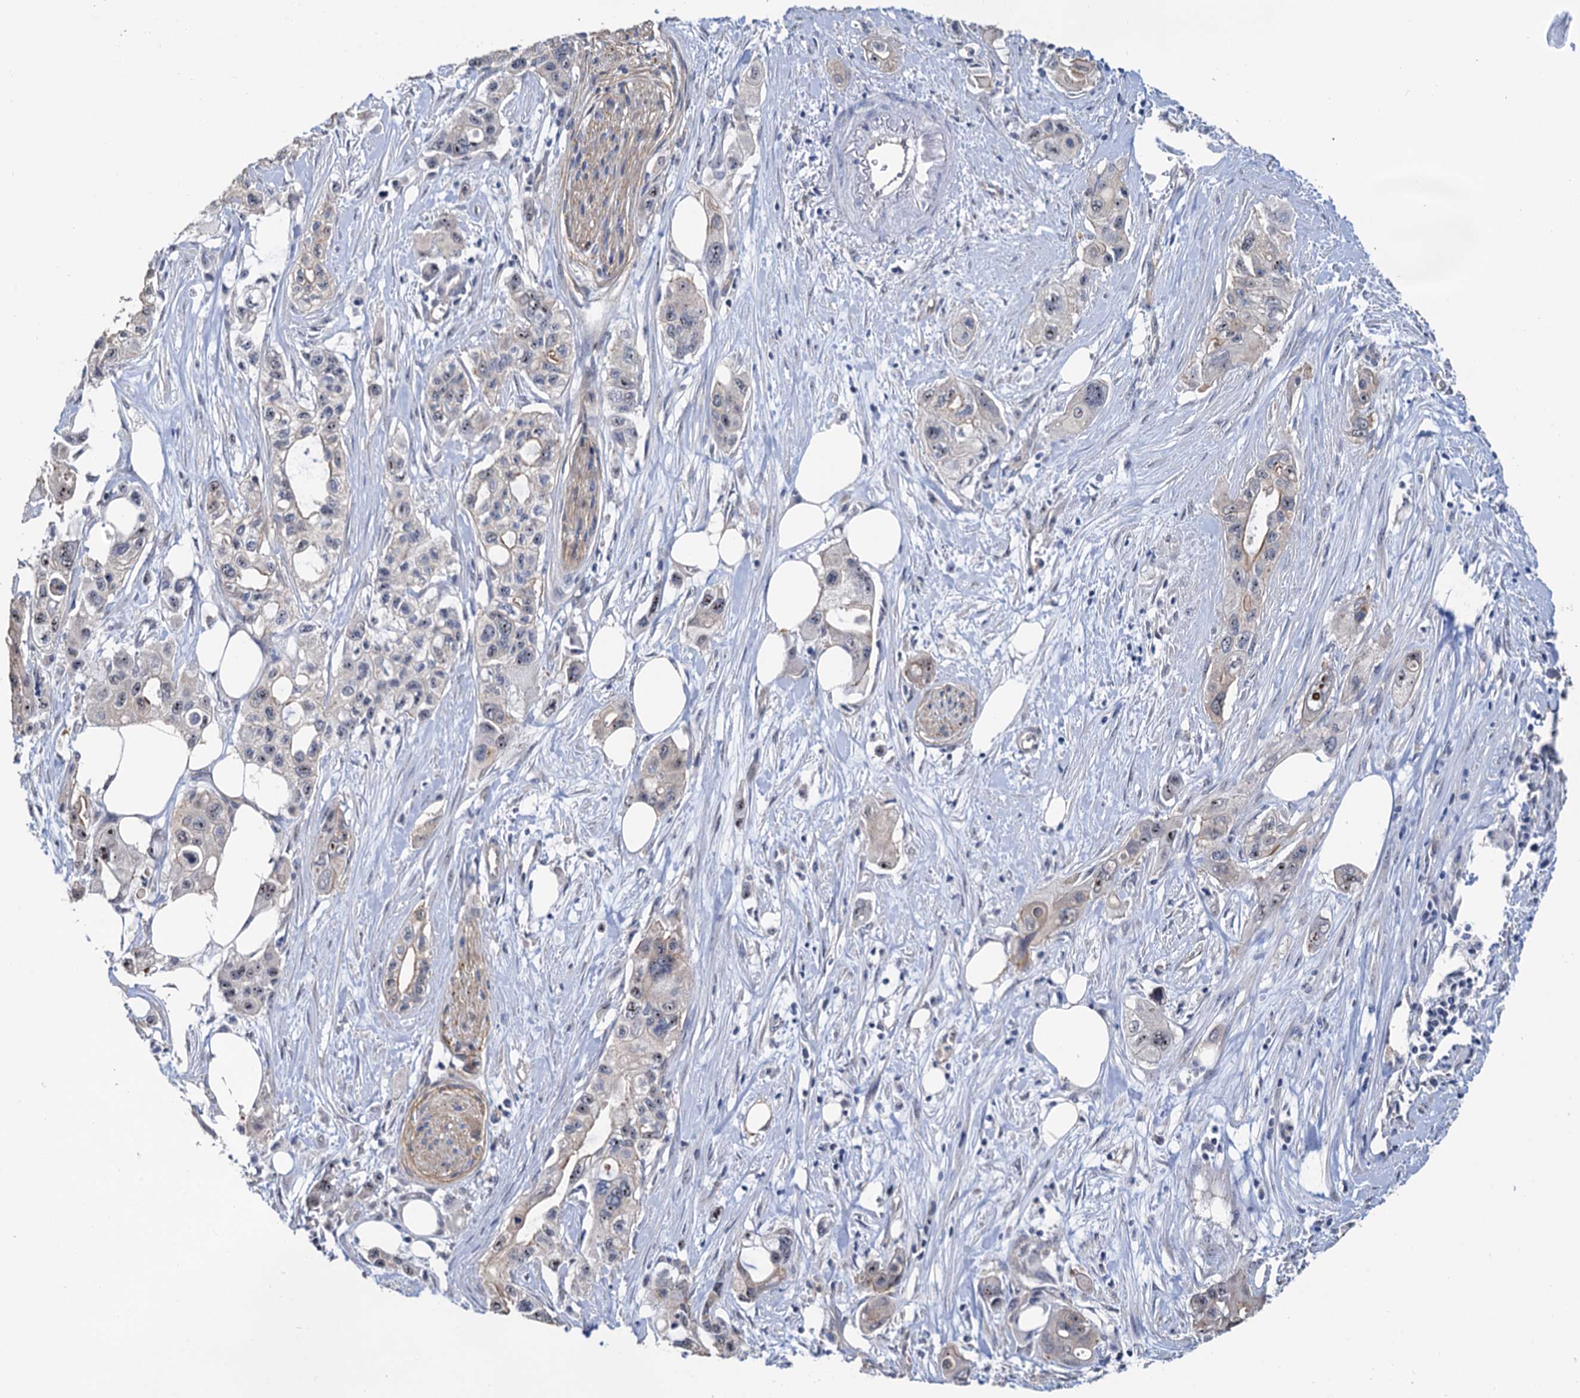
{"staining": {"intensity": "negative", "quantity": "none", "location": "none"}, "tissue": "pancreatic cancer", "cell_type": "Tumor cells", "image_type": "cancer", "snomed": [{"axis": "morphology", "description": "Adenocarcinoma, NOS"}, {"axis": "topography", "description": "Pancreas"}], "caption": "Immunohistochemistry micrograph of neoplastic tissue: human adenocarcinoma (pancreatic) stained with DAB exhibits no significant protein expression in tumor cells.", "gene": "C2CD3", "patient": {"sex": "male", "age": 75}}